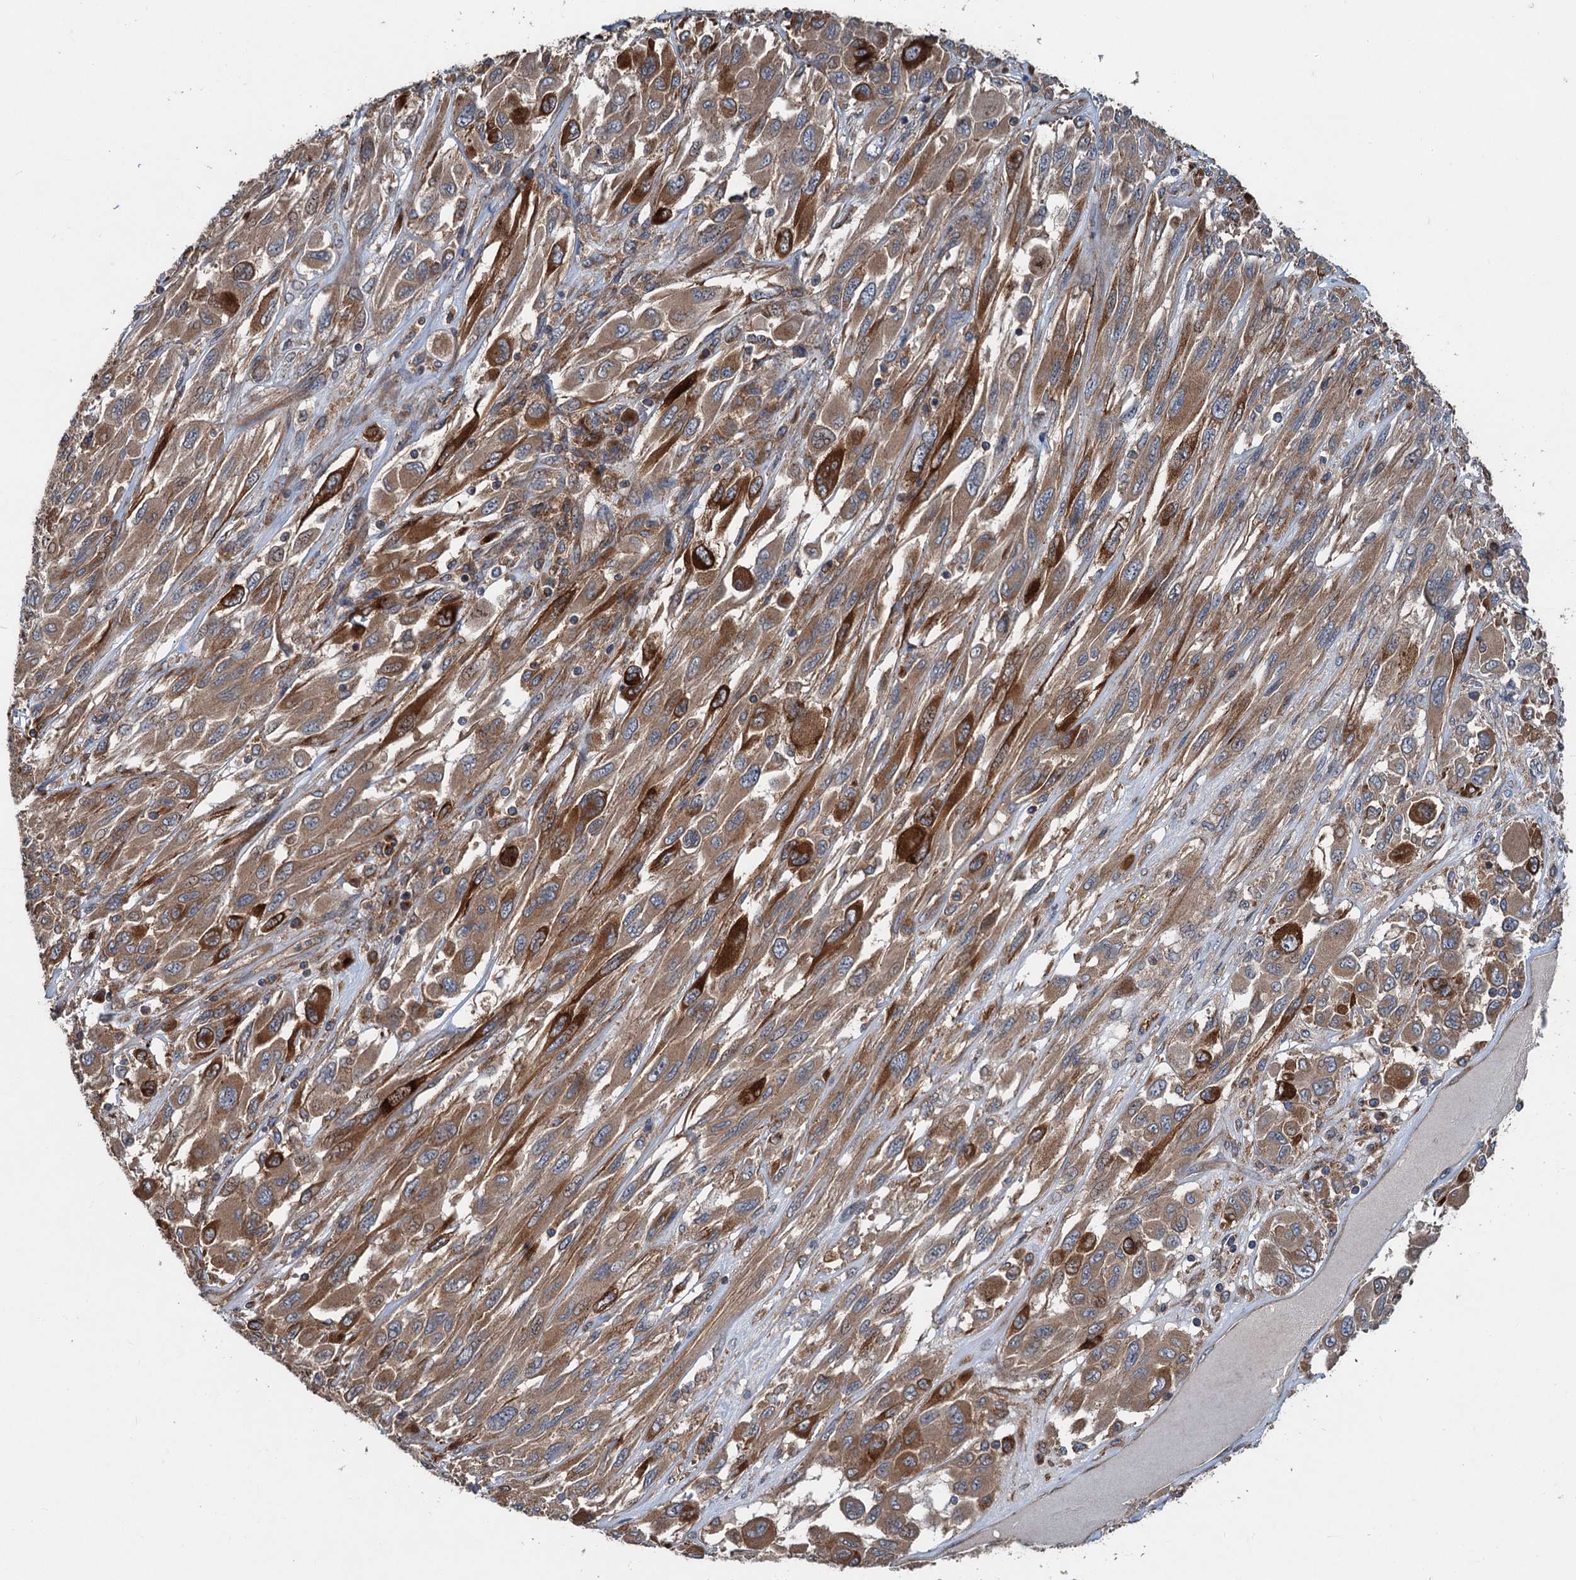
{"staining": {"intensity": "moderate", "quantity": ">75%", "location": "cytoplasmic/membranous"}, "tissue": "melanoma", "cell_type": "Tumor cells", "image_type": "cancer", "snomed": [{"axis": "morphology", "description": "Malignant melanoma, NOS"}, {"axis": "topography", "description": "Skin"}], "caption": "Tumor cells exhibit medium levels of moderate cytoplasmic/membranous positivity in approximately >75% of cells in human melanoma.", "gene": "COG3", "patient": {"sex": "female", "age": 91}}